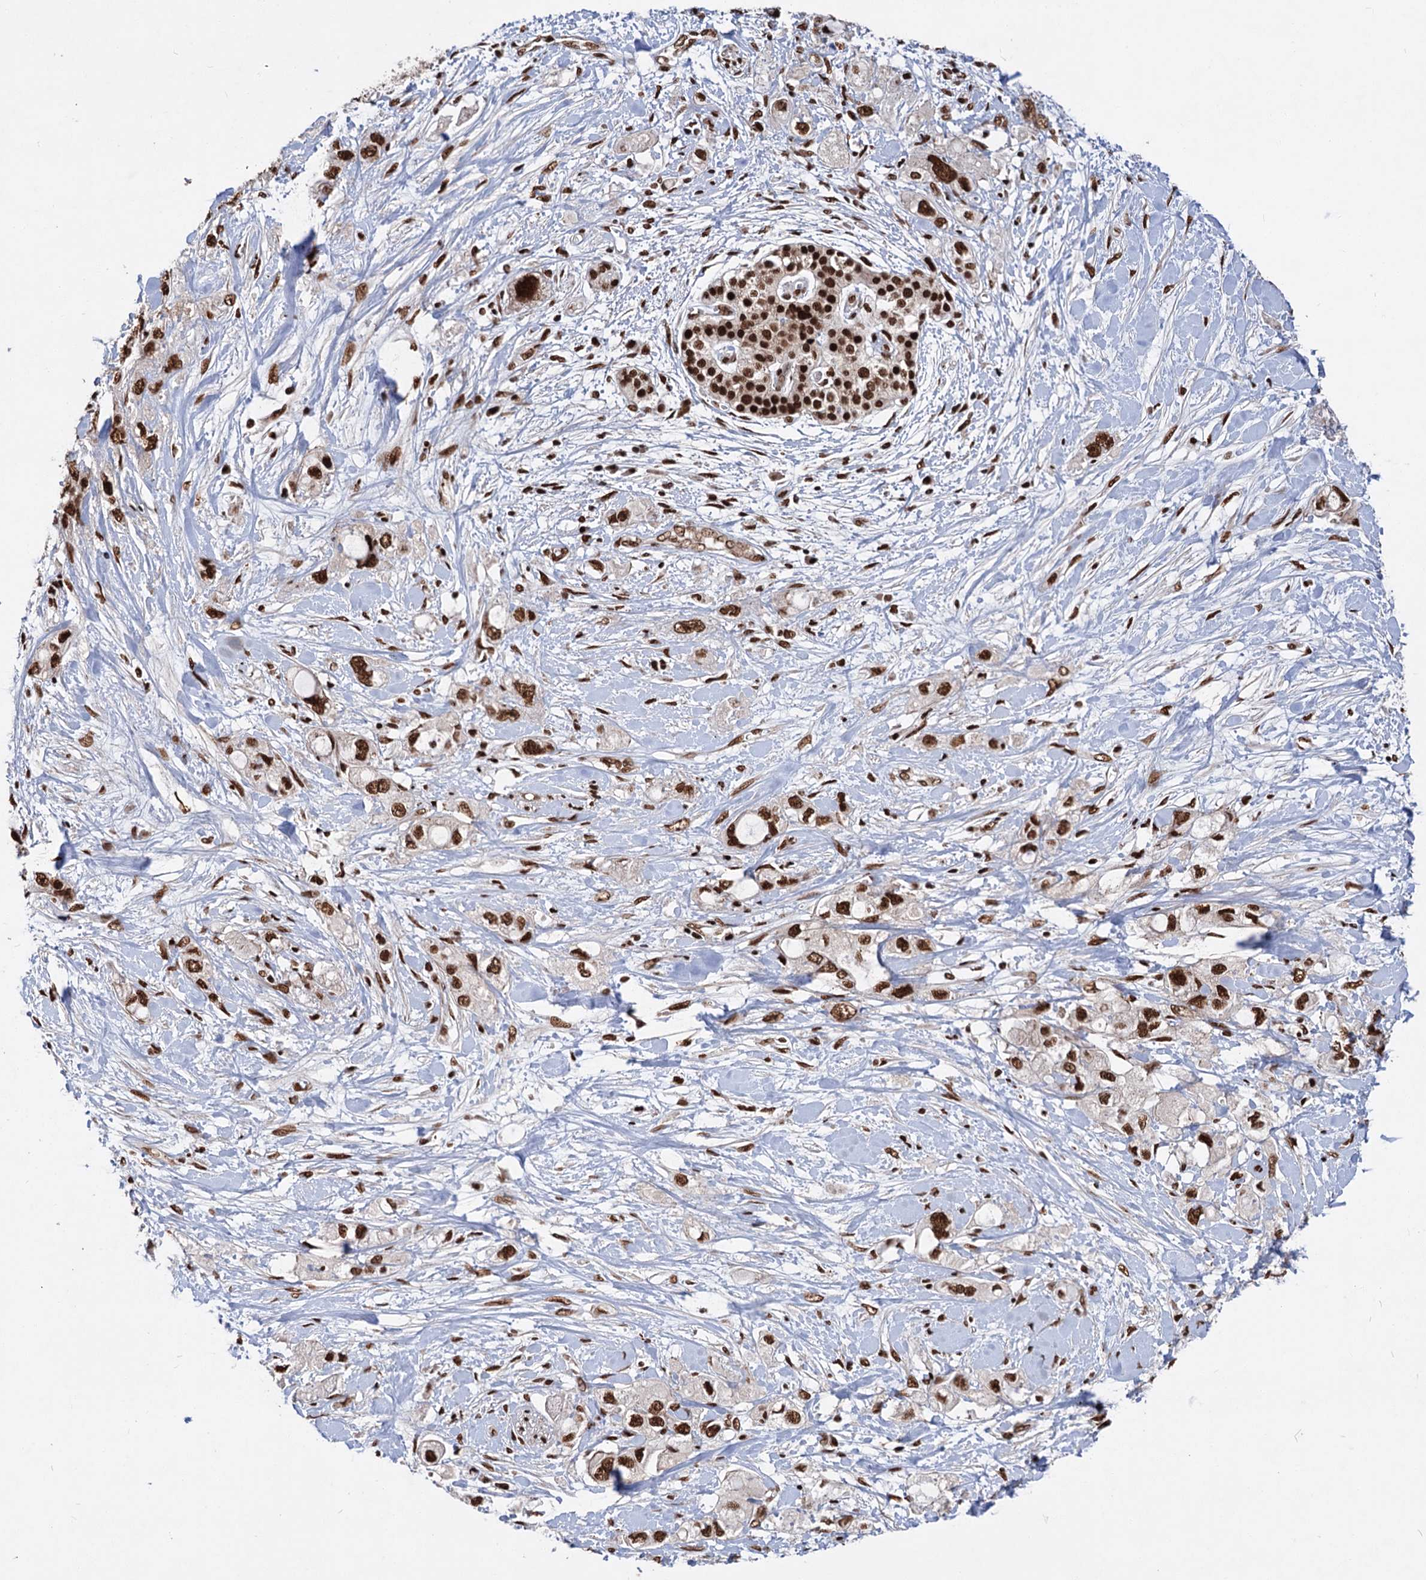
{"staining": {"intensity": "strong", "quantity": ">75%", "location": "nuclear"}, "tissue": "pancreatic cancer", "cell_type": "Tumor cells", "image_type": "cancer", "snomed": [{"axis": "morphology", "description": "Adenocarcinoma, NOS"}, {"axis": "topography", "description": "Pancreas"}], "caption": "Pancreatic adenocarcinoma stained with a brown dye exhibits strong nuclear positive expression in about >75% of tumor cells.", "gene": "MAML1", "patient": {"sex": "female", "age": 56}}